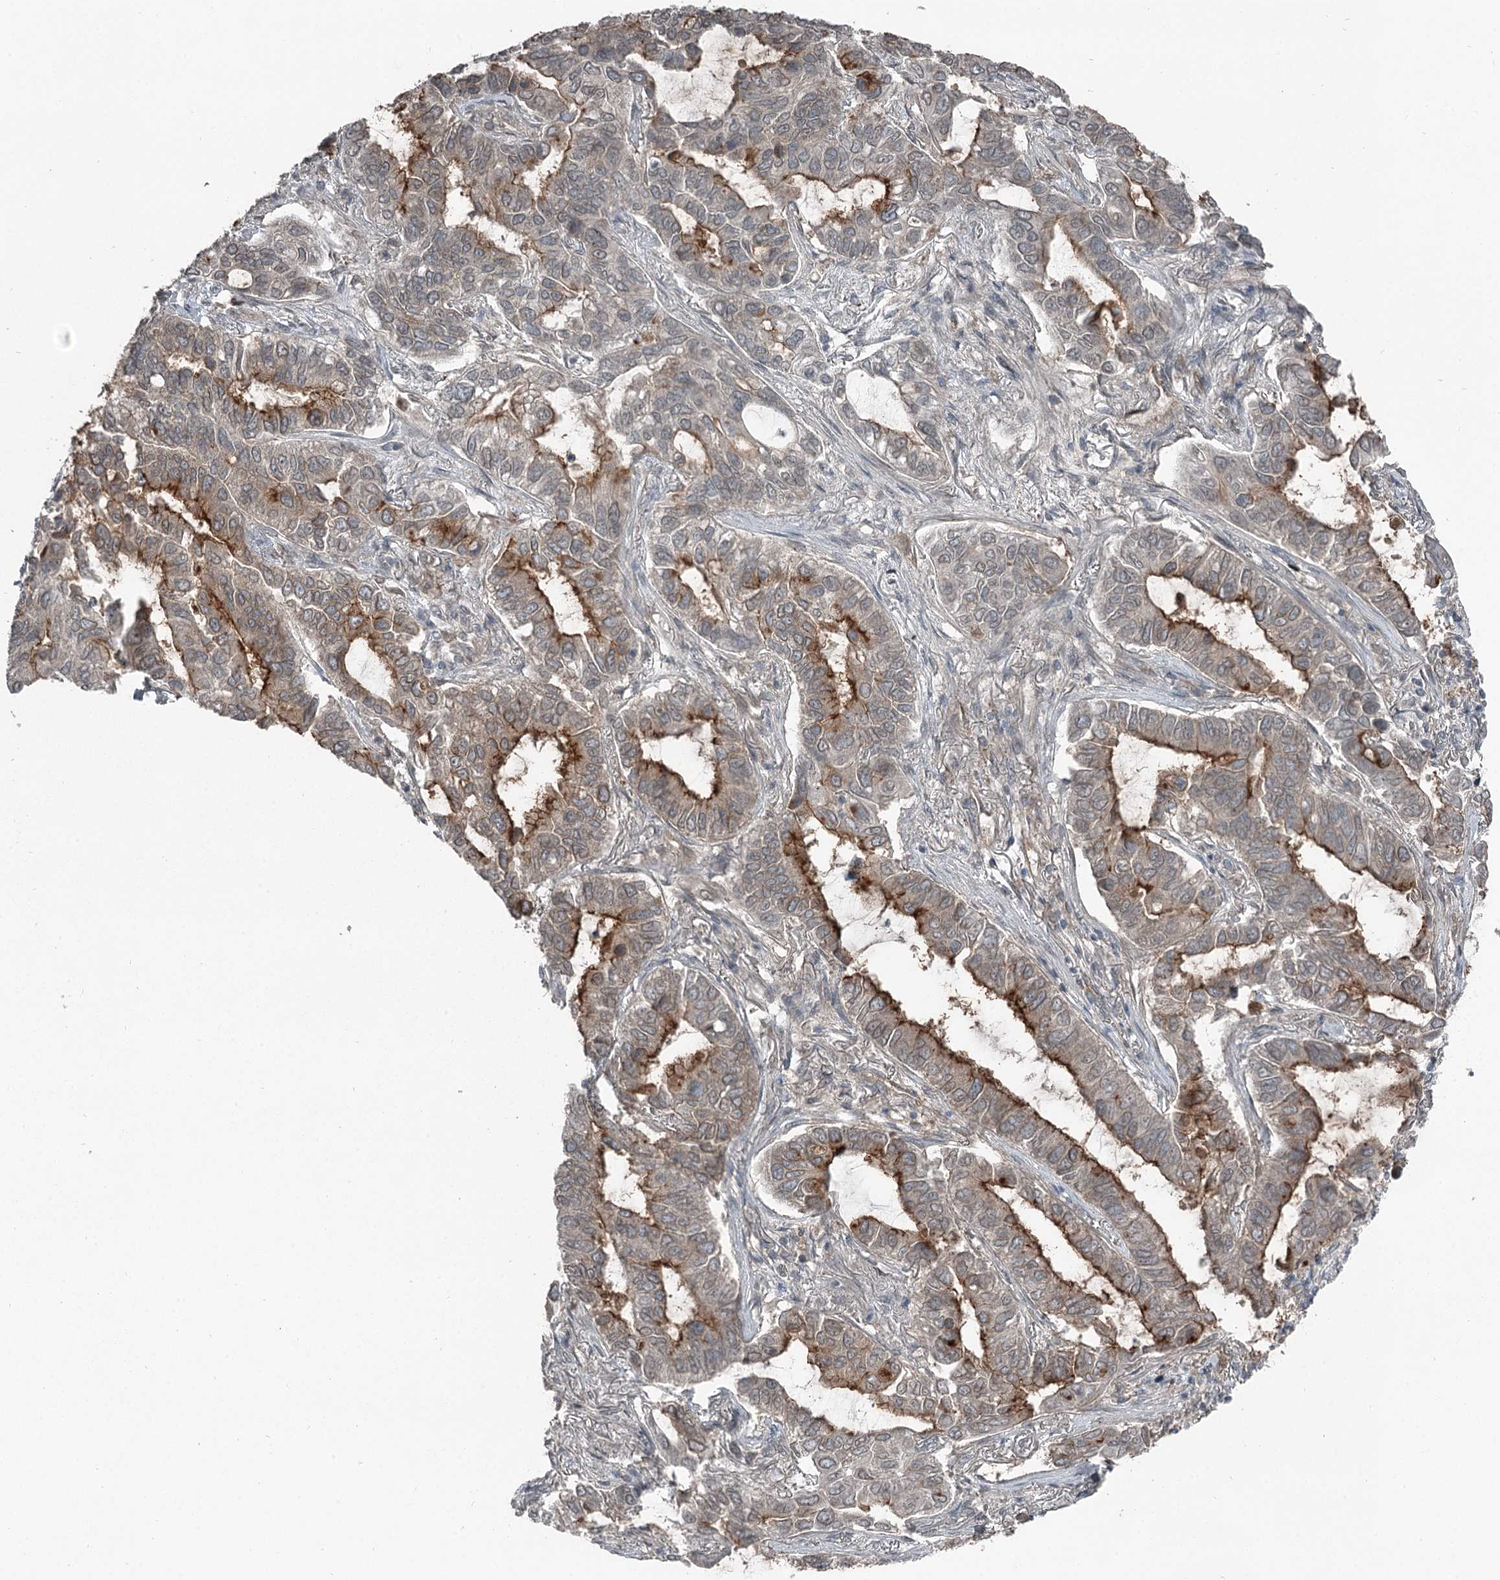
{"staining": {"intensity": "moderate", "quantity": "25%-75%", "location": "cytoplasmic/membranous"}, "tissue": "lung cancer", "cell_type": "Tumor cells", "image_type": "cancer", "snomed": [{"axis": "morphology", "description": "Adenocarcinoma, NOS"}, {"axis": "topography", "description": "Lung"}], "caption": "DAB (3,3'-diaminobenzidine) immunohistochemical staining of lung cancer (adenocarcinoma) reveals moderate cytoplasmic/membranous protein expression in approximately 25%-75% of tumor cells.", "gene": "SLC39A8", "patient": {"sex": "male", "age": 64}}